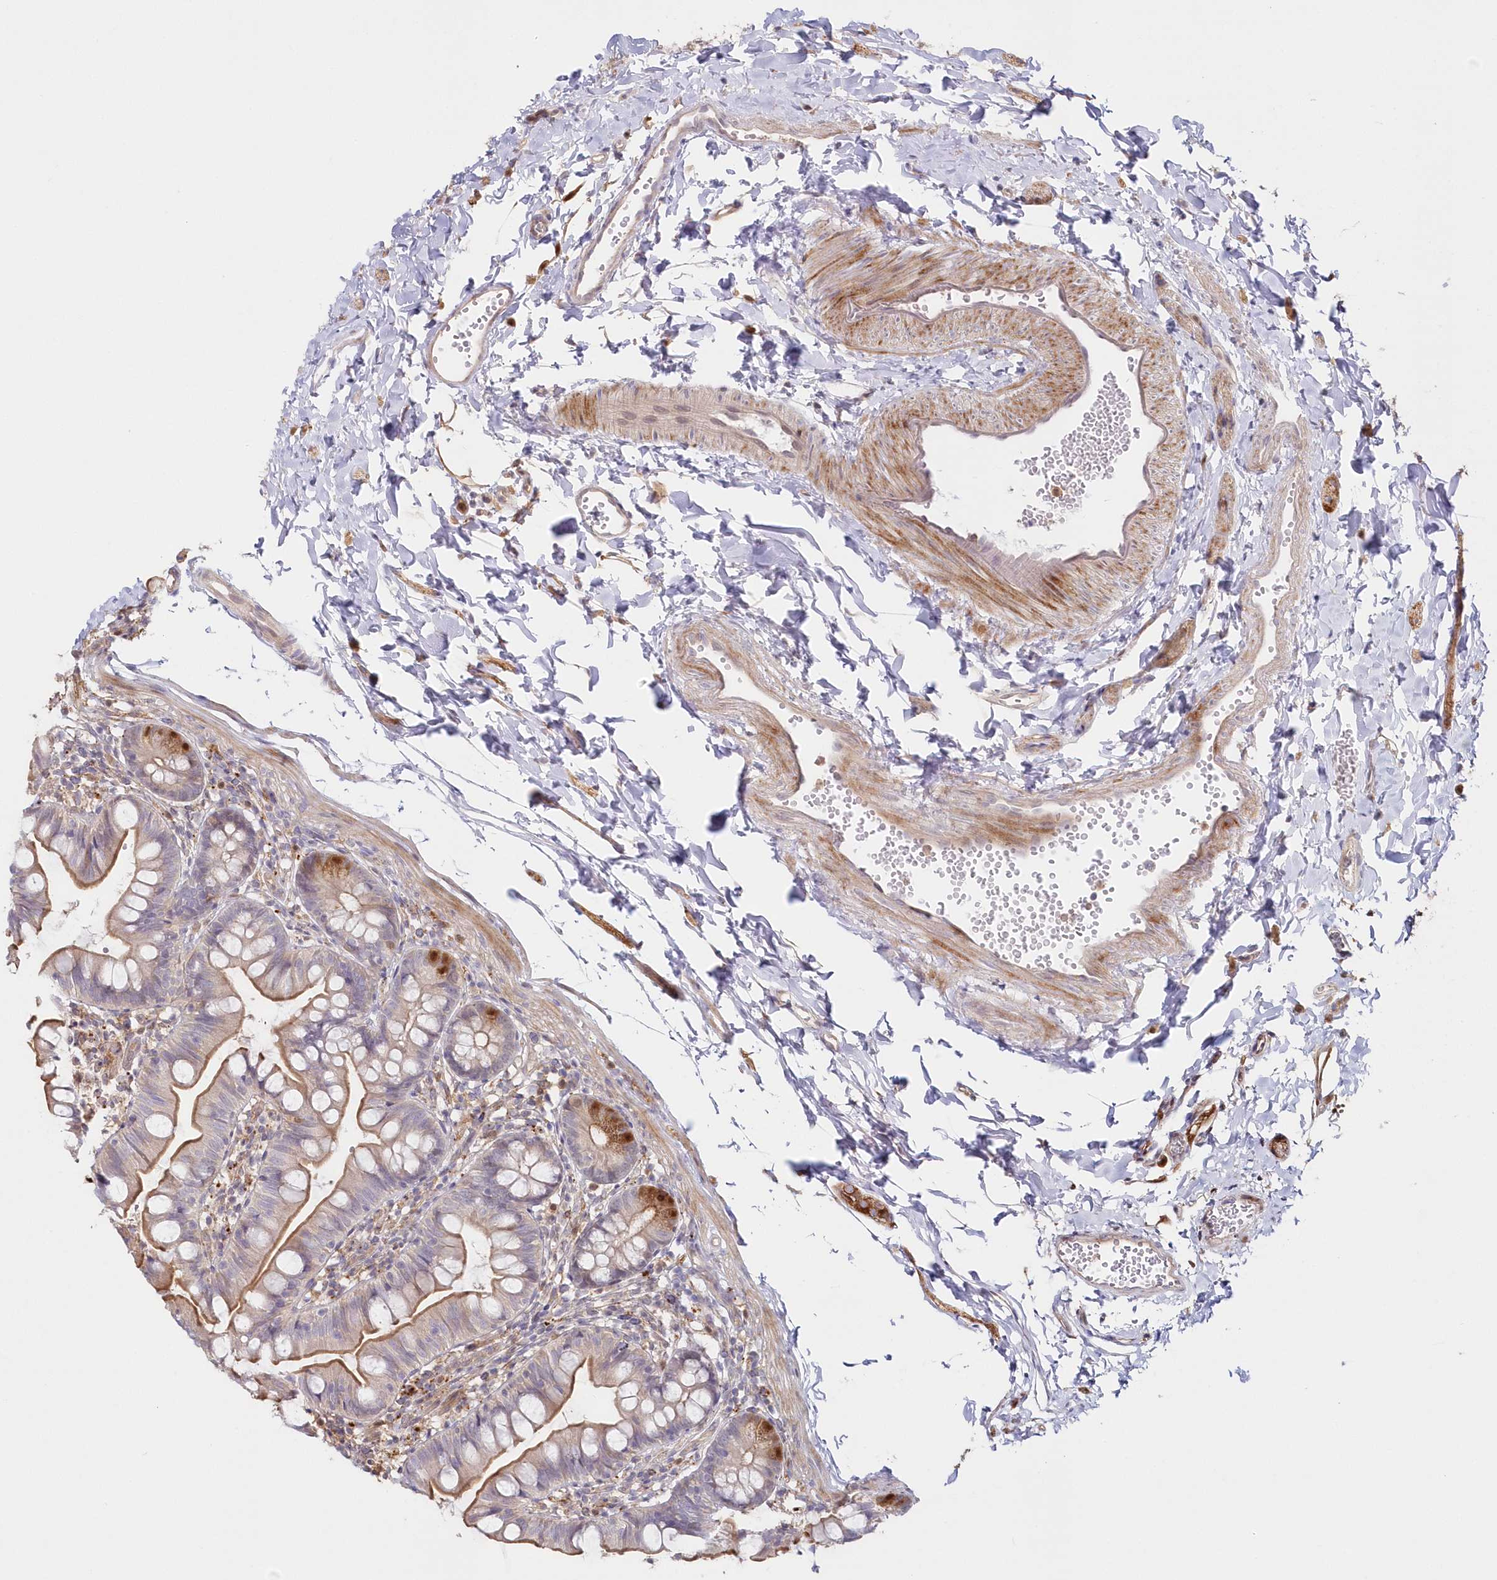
{"staining": {"intensity": "moderate", "quantity": "<25%", "location": "cytoplasmic/membranous,nuclear"}, "tissue": "small intestine", "cell_type": "Glandular cells", "image_type": "normal", "snomed": [{"axis": "morphology", "description": "Normal tissue, NOS"}, {"axis": "topography", "description": "Small intestine"}], "caption": "Moderate cytoplasmic/membranous,nuclear positivity is seen in approximately <25% of glandular cells in normal small intestine.", "gene": "GBE1", "patient": {"sex": "male", "age": 7}}